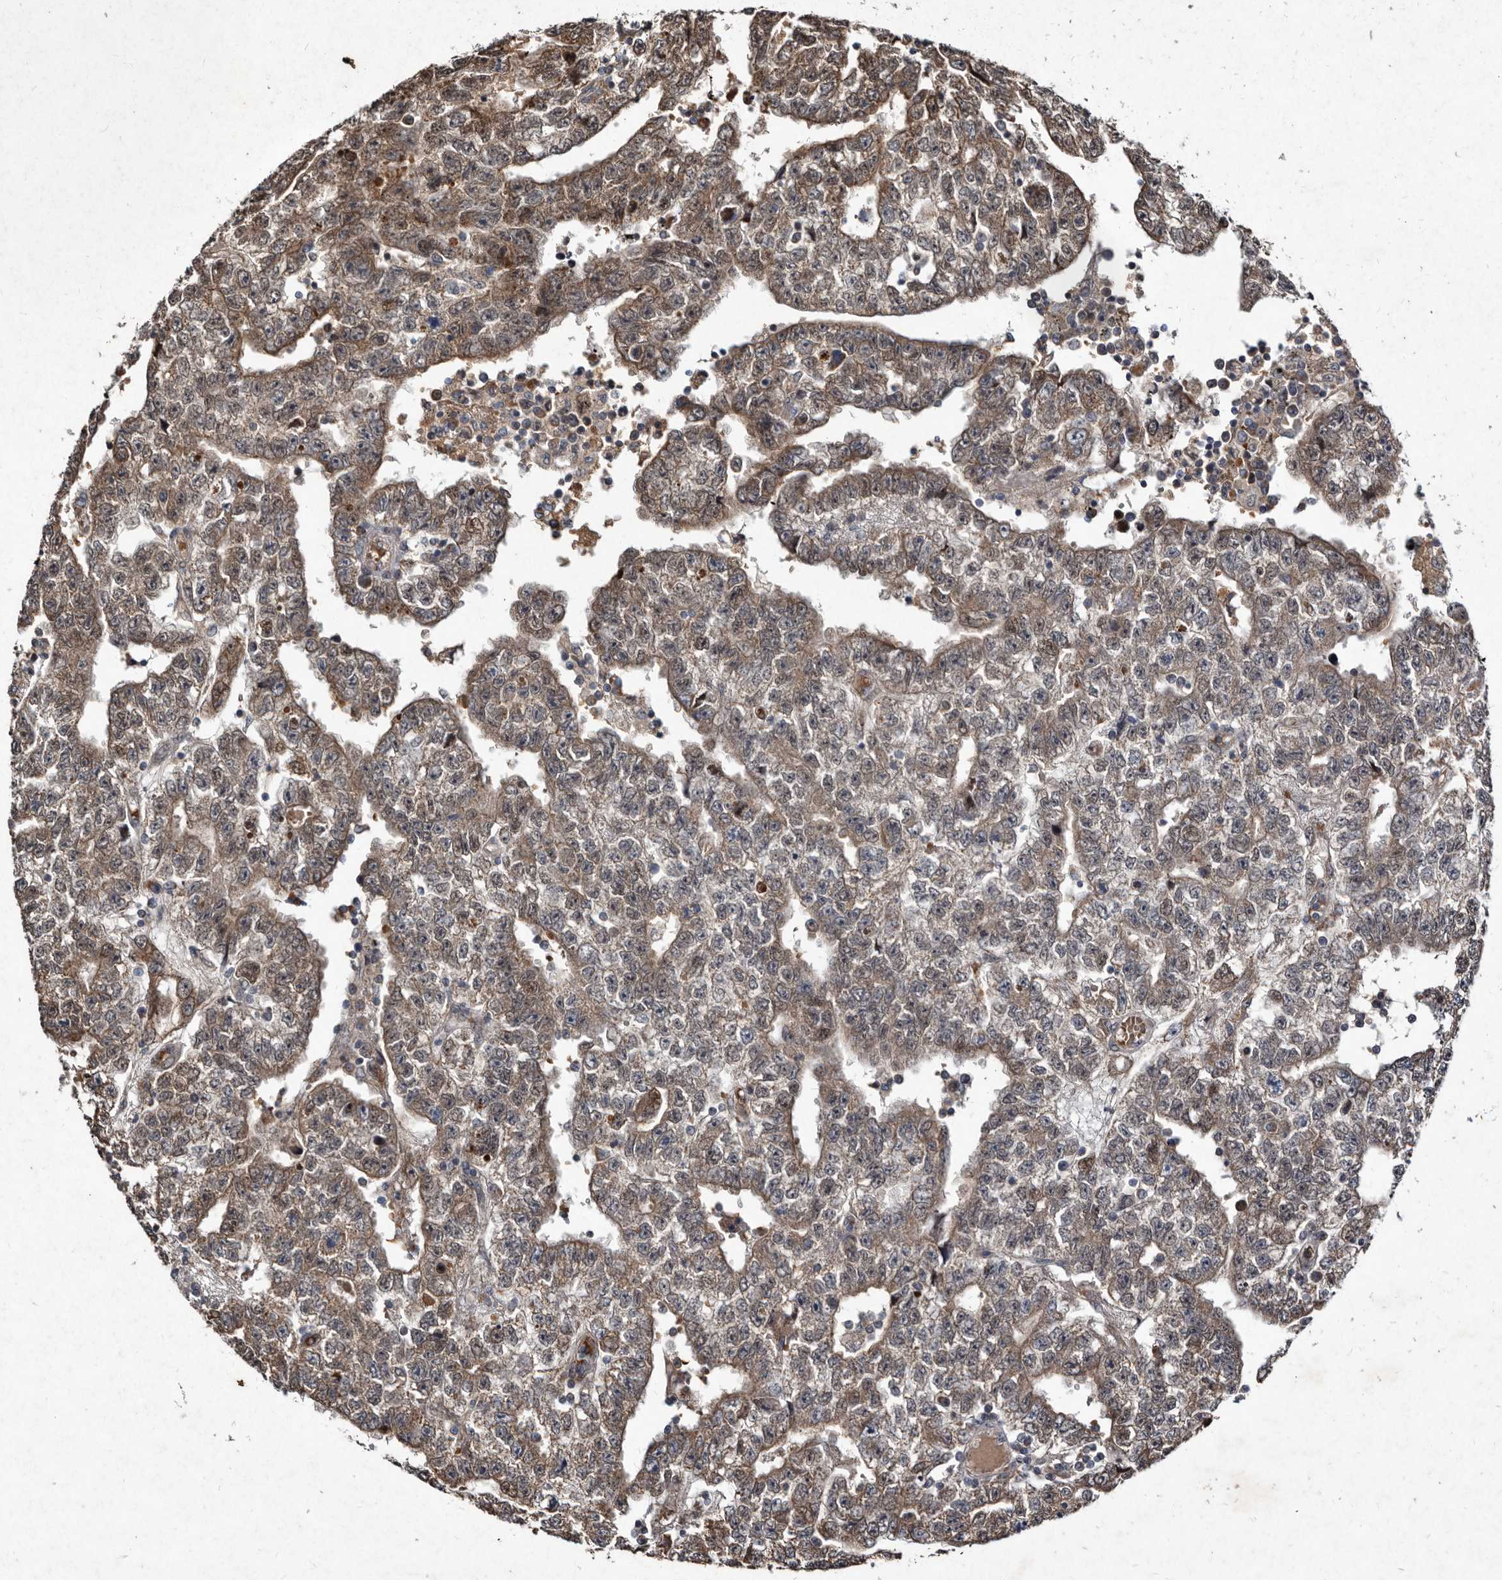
{"staining": {"intensity": "moderate", "quantity": ">75%", "location": "cytoplasmic/membranous"}, "tissue": "testis cancer", "cell_type": "Tumor cells", "image_type": "cancer", "snomed": [{"axis": "morphology", "description": "Carcinoma, Embryonal, NOS"}, {"axis": "topography", "description": "Testis"}], "caption": "A photomicrograph showing moderate cytoplasmic/membranous positivity in about >75% of tumor cells in testis cancer, as visualized by brown immunohistochemical staining.", "gene": "YPEL3", "patient": {"sex": "male", "age": 25}}